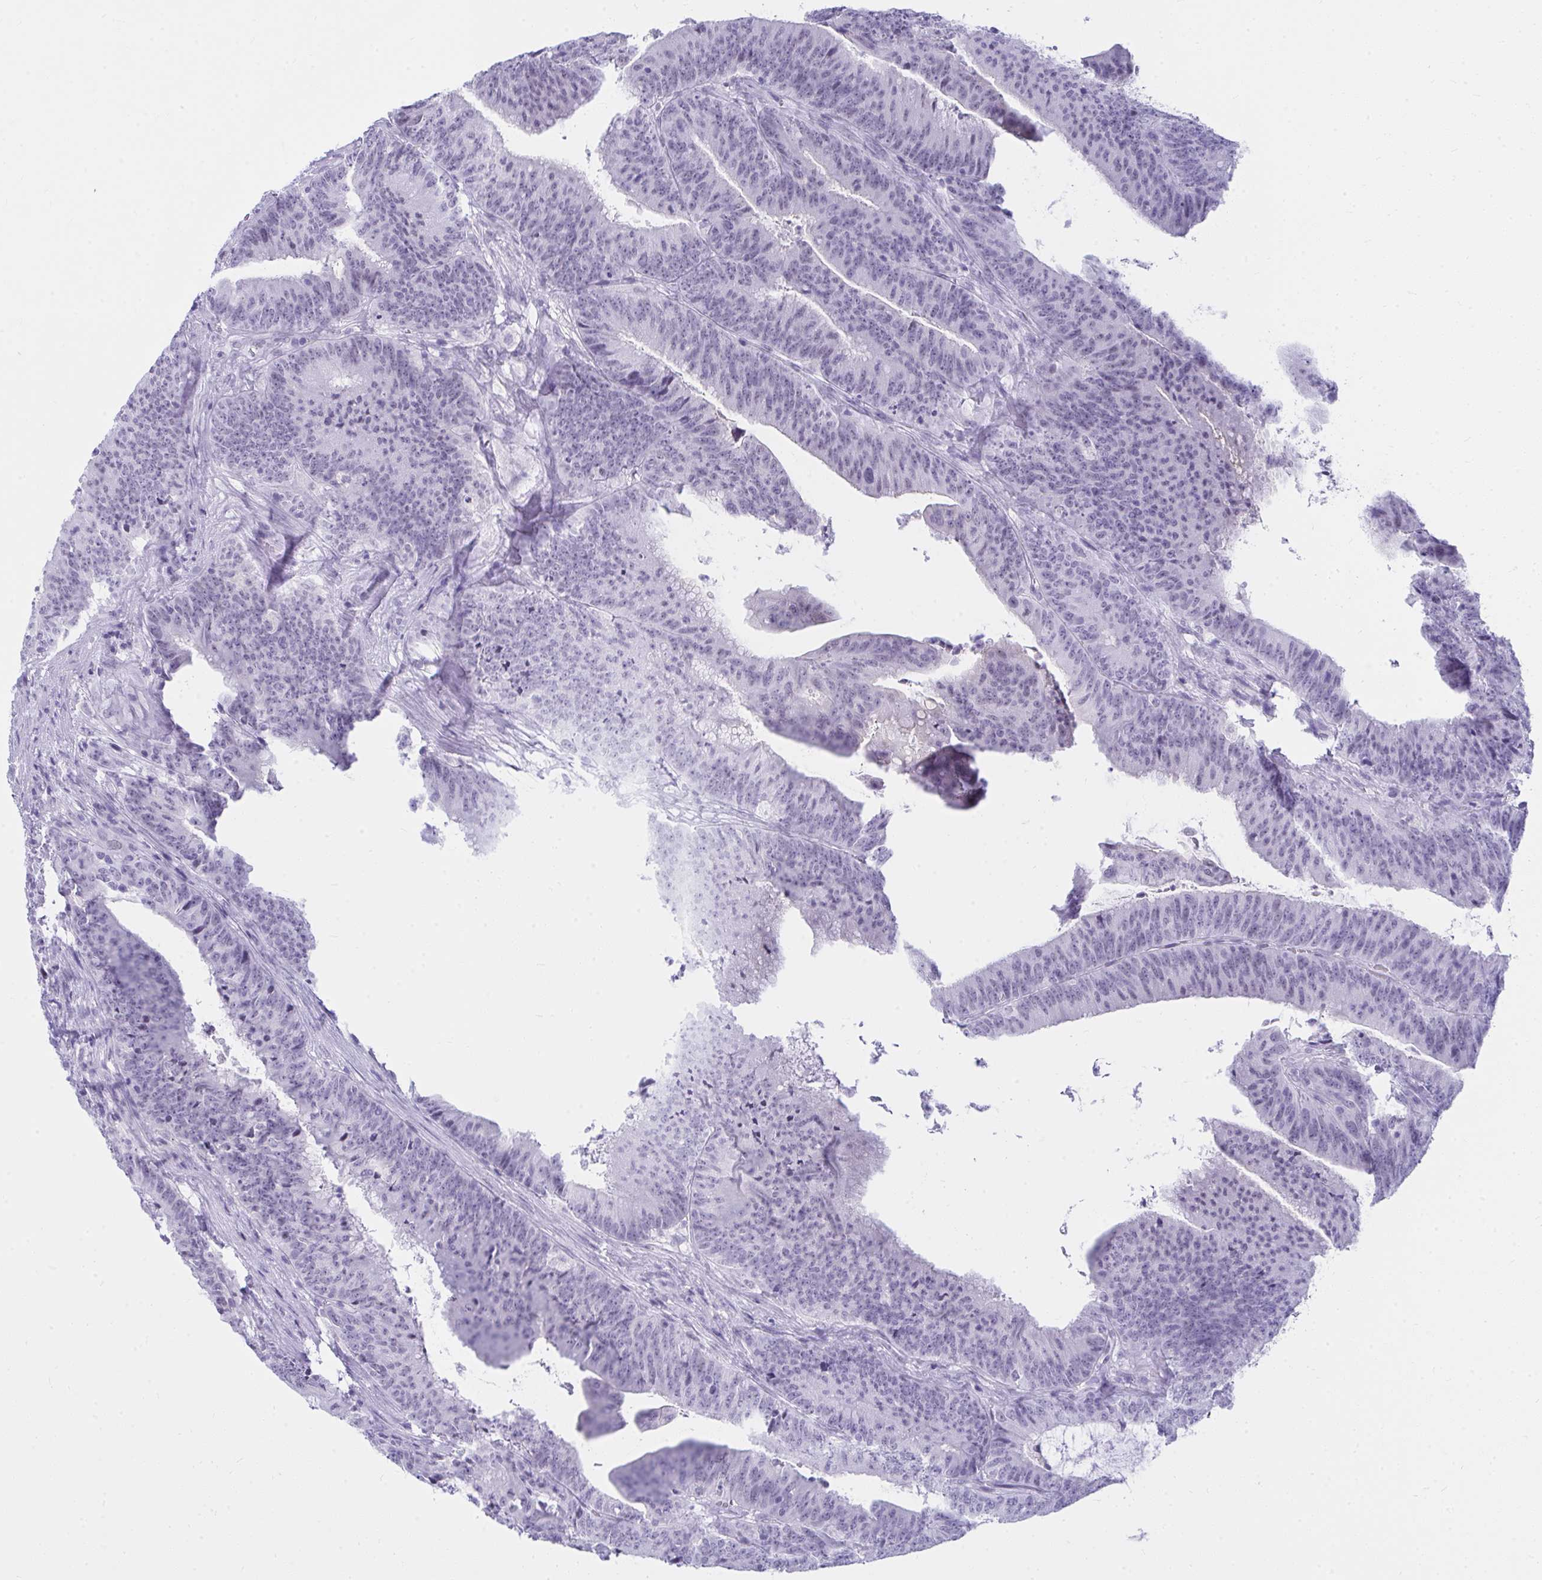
{"staining": {"intensity": "negative", "quantity": "none", "location": "none"}, "tissue": "colorectal cancer", "cell_type": "Tumor cells", "image_type": "cancer", "snomed": [{"axis": "morphology", "description": "Adenocarcinoma, NOS"}, {"axis": "topography", "description": "Colon"}], "caption": "The histopathology image shows no significant expression in tumor cells of adenocarcinoma (colorectal). The staining was performed using DAB to visualize the protein expression in brown, while the nuclei were stained in blue with hematoxylin (Magnification: 20x).", "gene": "OR5F1", "patient": {"sex": "female", "age": 78}}